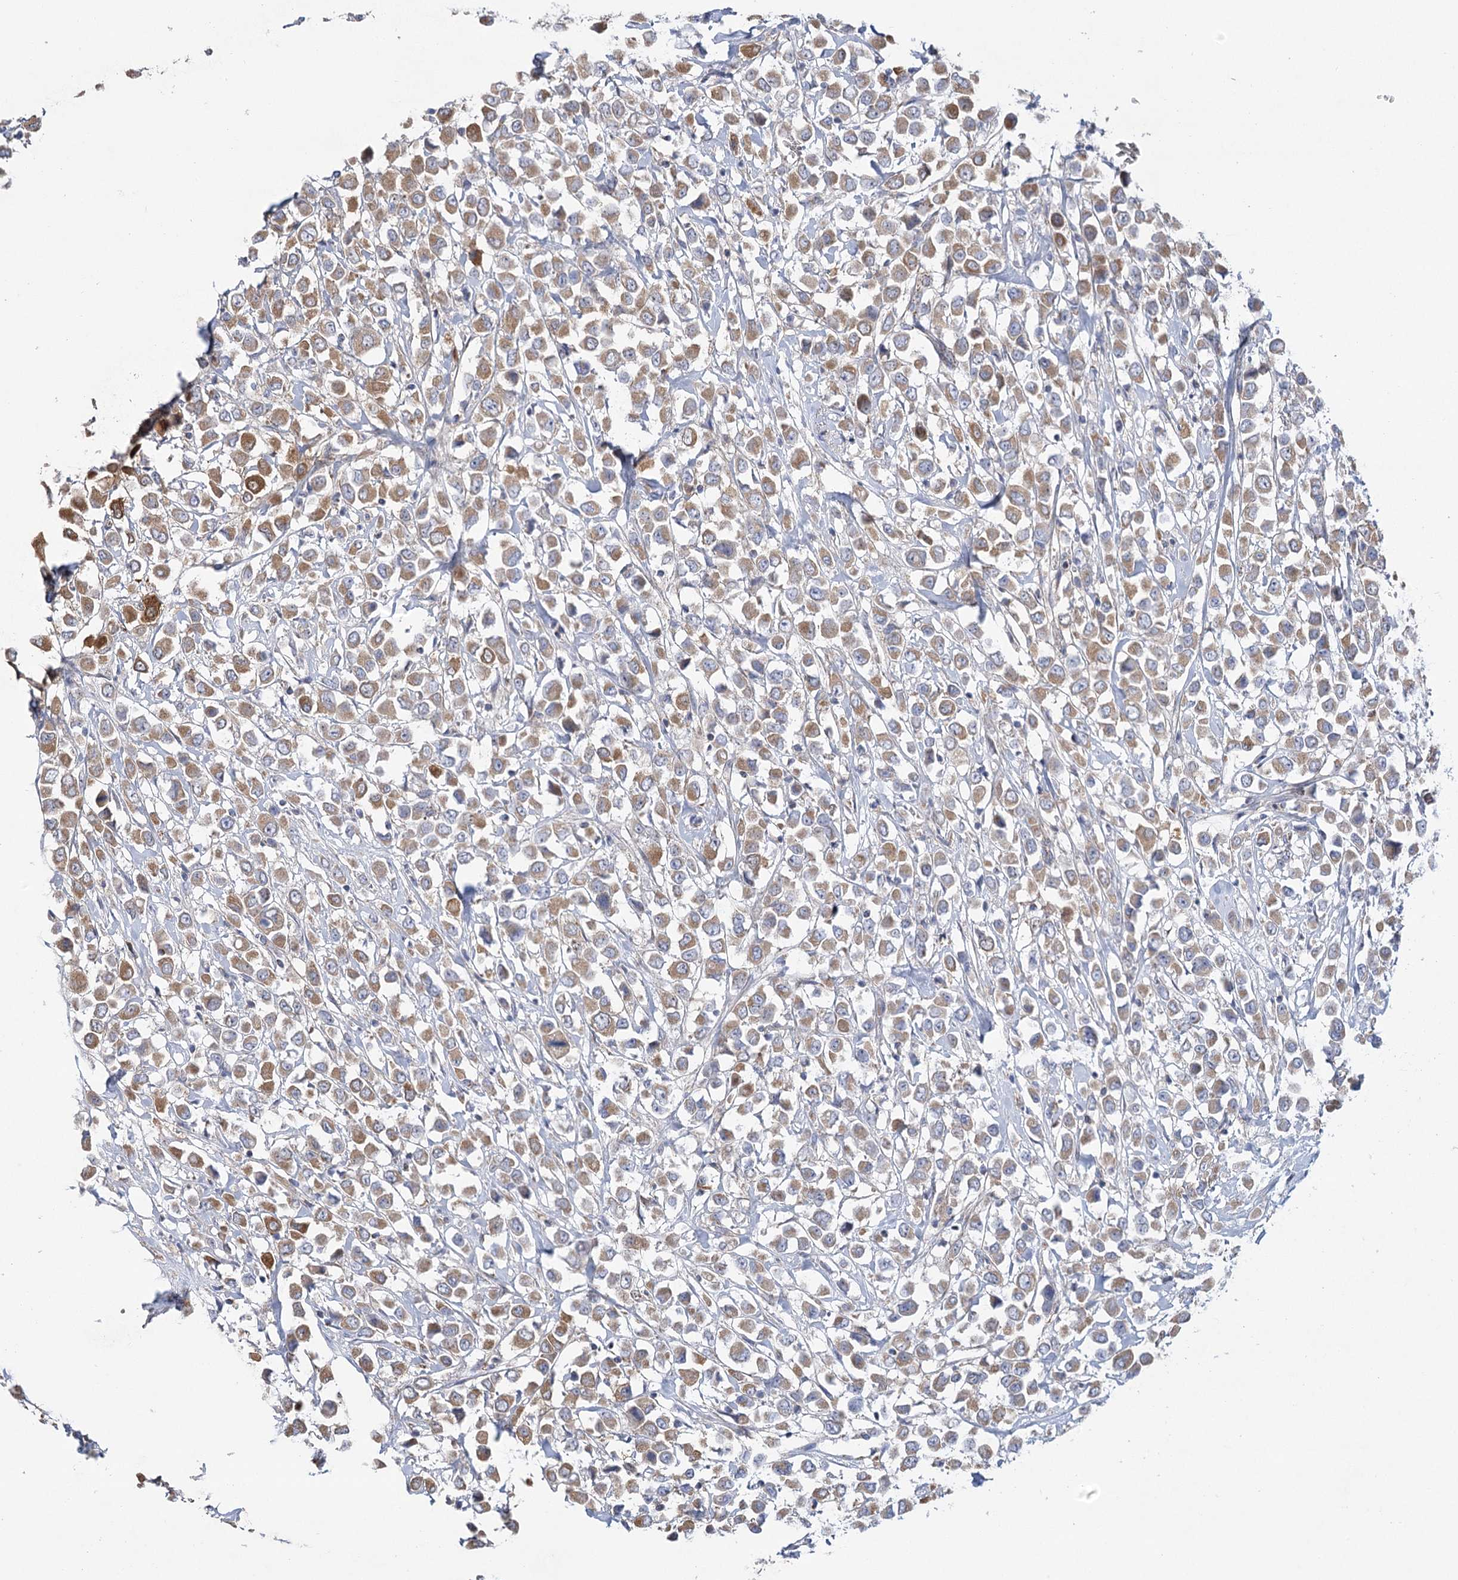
{"staining": {"intensity": "moderate", "quantity": ">75%", "location": "cytoplasmic/membranous"}, "tissue": "breast cancer", "cell_type": "Tumor cells", "image_type": "cancer", "snomed": [{"axis": "morphology", "description": "Duct carcinoma"}, {"axis": "topography", "description": "Breast"}], "caption": "This is a micrograph of immunohistochemistry (IHC) staining of invasive ductal carcinoma (breast), which shows moderate expression in the cytoplasmic/membranous of tumor cells.", "gene": "SNX7", "patient": {"sex": "female", "age": 61}}